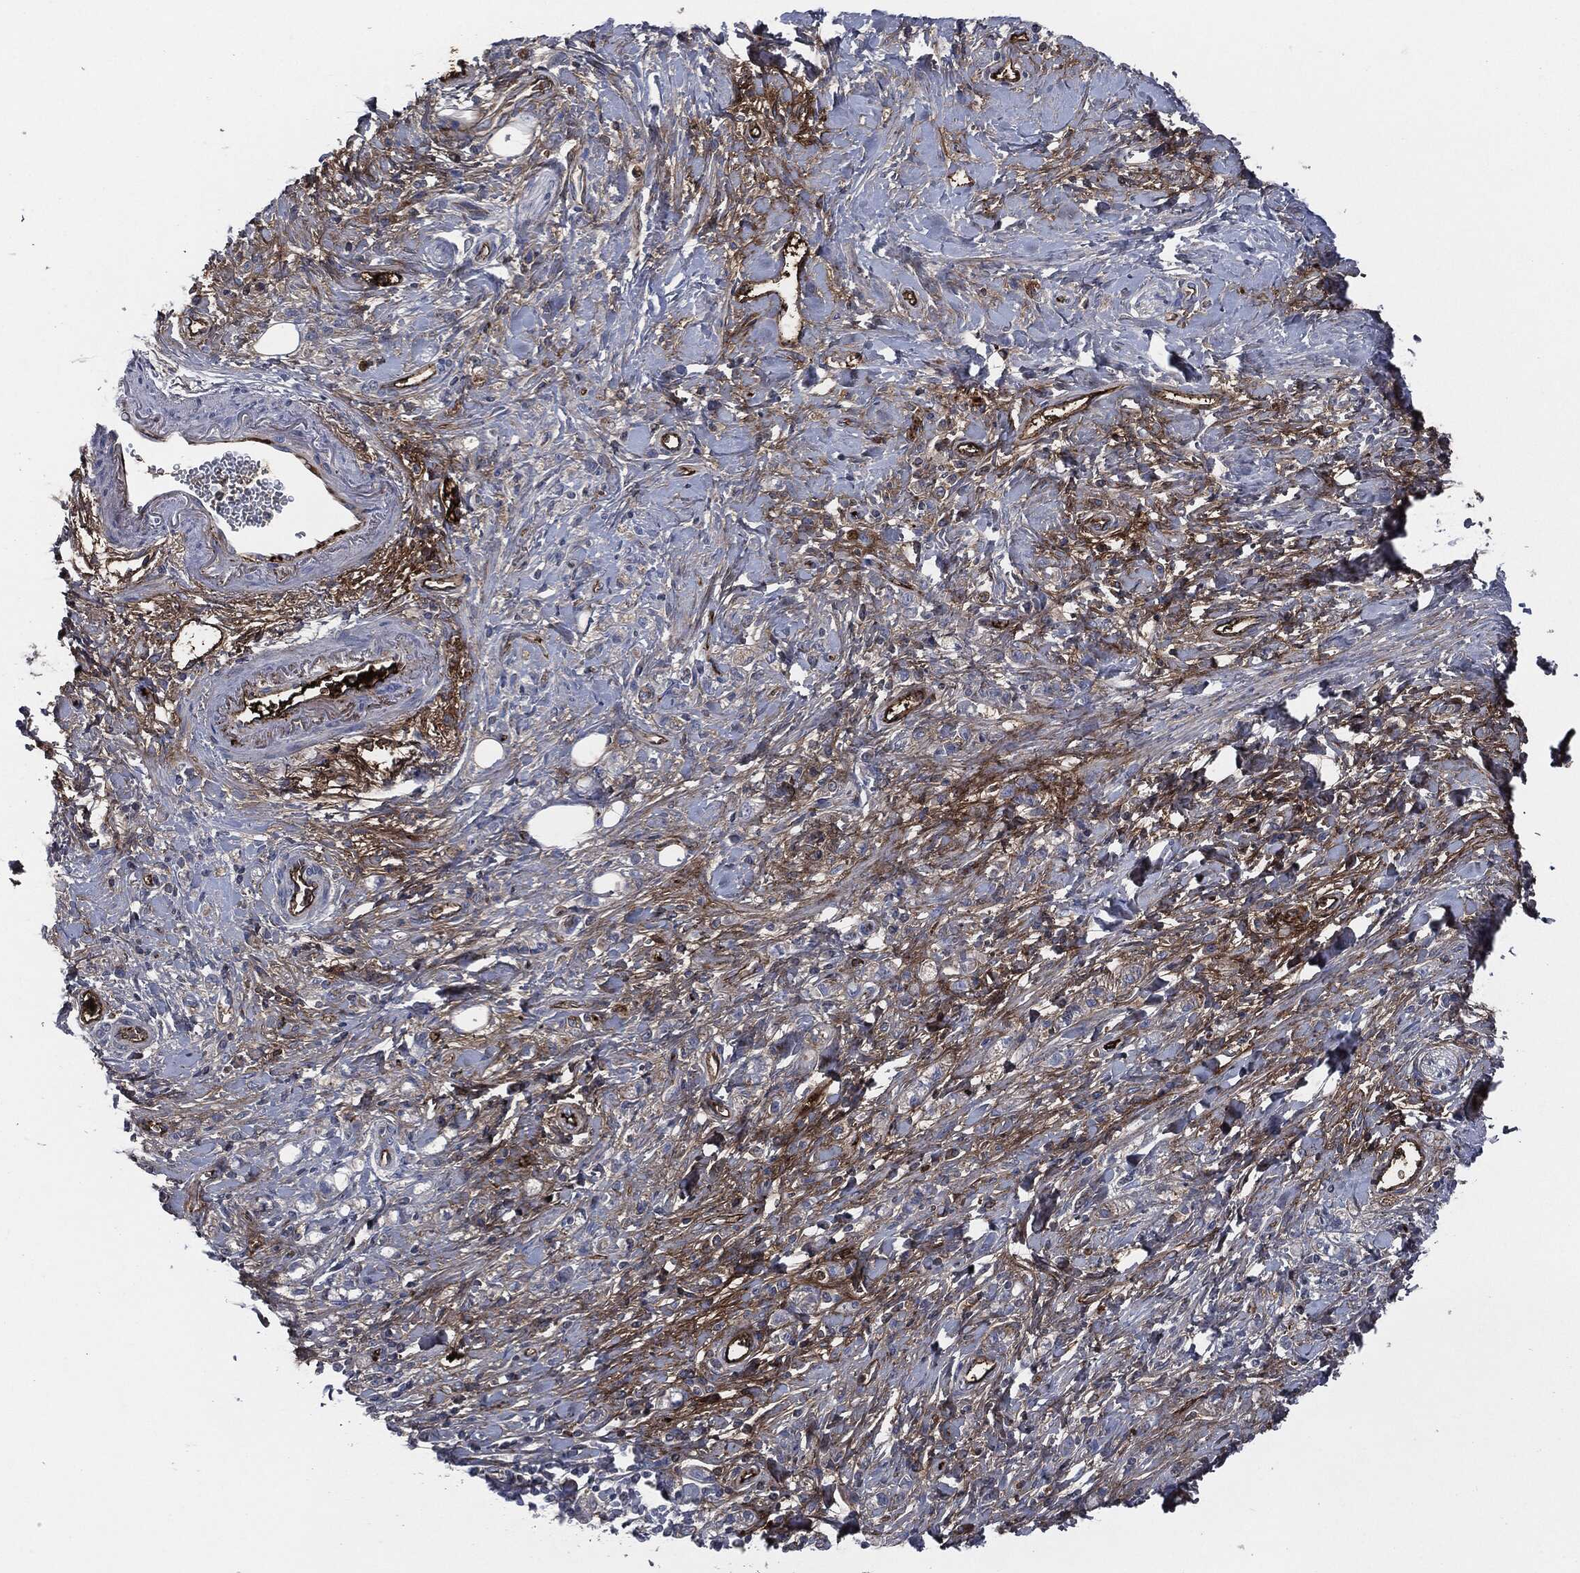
{"staining": {"intensity": "negative", "quantity": "none", "location": "none"}, "tissue": "stomach cancer", "cell_type": "Tumor cells", "image_type": "cancer", "snomed": [{"axis": "morphology", "description": "Adenocarcinoma, NOS"}, {"axis": "topography", "description": "Stomach"}], "caption": "There is no significant staining in tumor cells of stomach cancer (adenocarcinoma). (DAB (3,3'-diaminobenzidine) IHC with hematoxylin counter stain).", "gene": "APOB", "patient": {"sex": "male", "age": 77}}